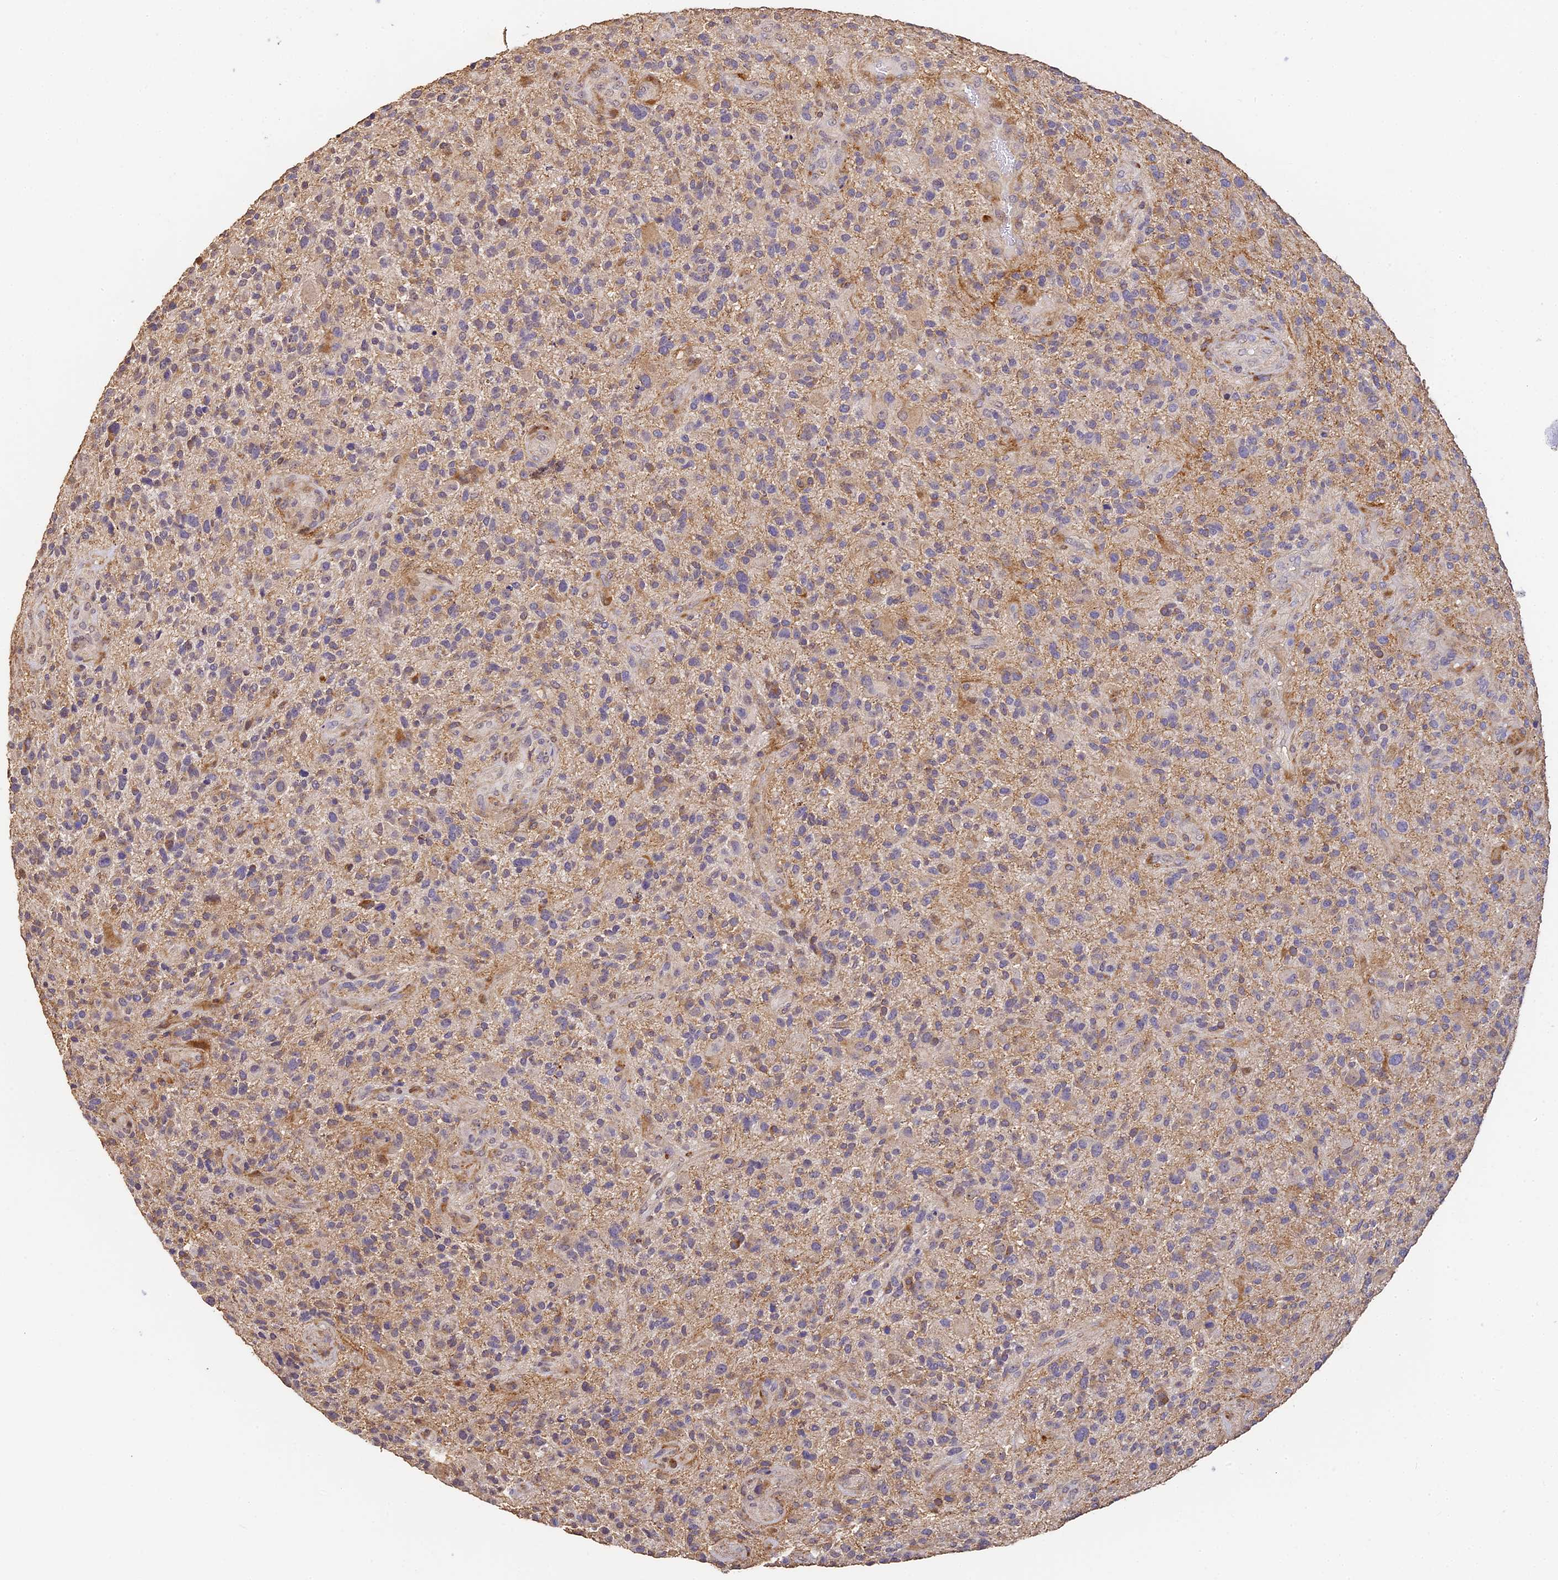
{"staining": {"intensity": "weak", "quantity": "<25%", "location": "cytoplasmic/membranous"}, "tissue": "glioma", "cell_type": "Tumor cells", "image_type": "cancer", "snomed": [{"axis": "morphology", "description": "Glioma, malignant, High grade"}, {"axis": "topography", "description": "Brain"}], "caption": "Immunohistochemistry (IHC) of glioma exhibits no expression in tumor cells.", "gene": "SLC11A1", "patient": {"sex": "male", "age": 47}}